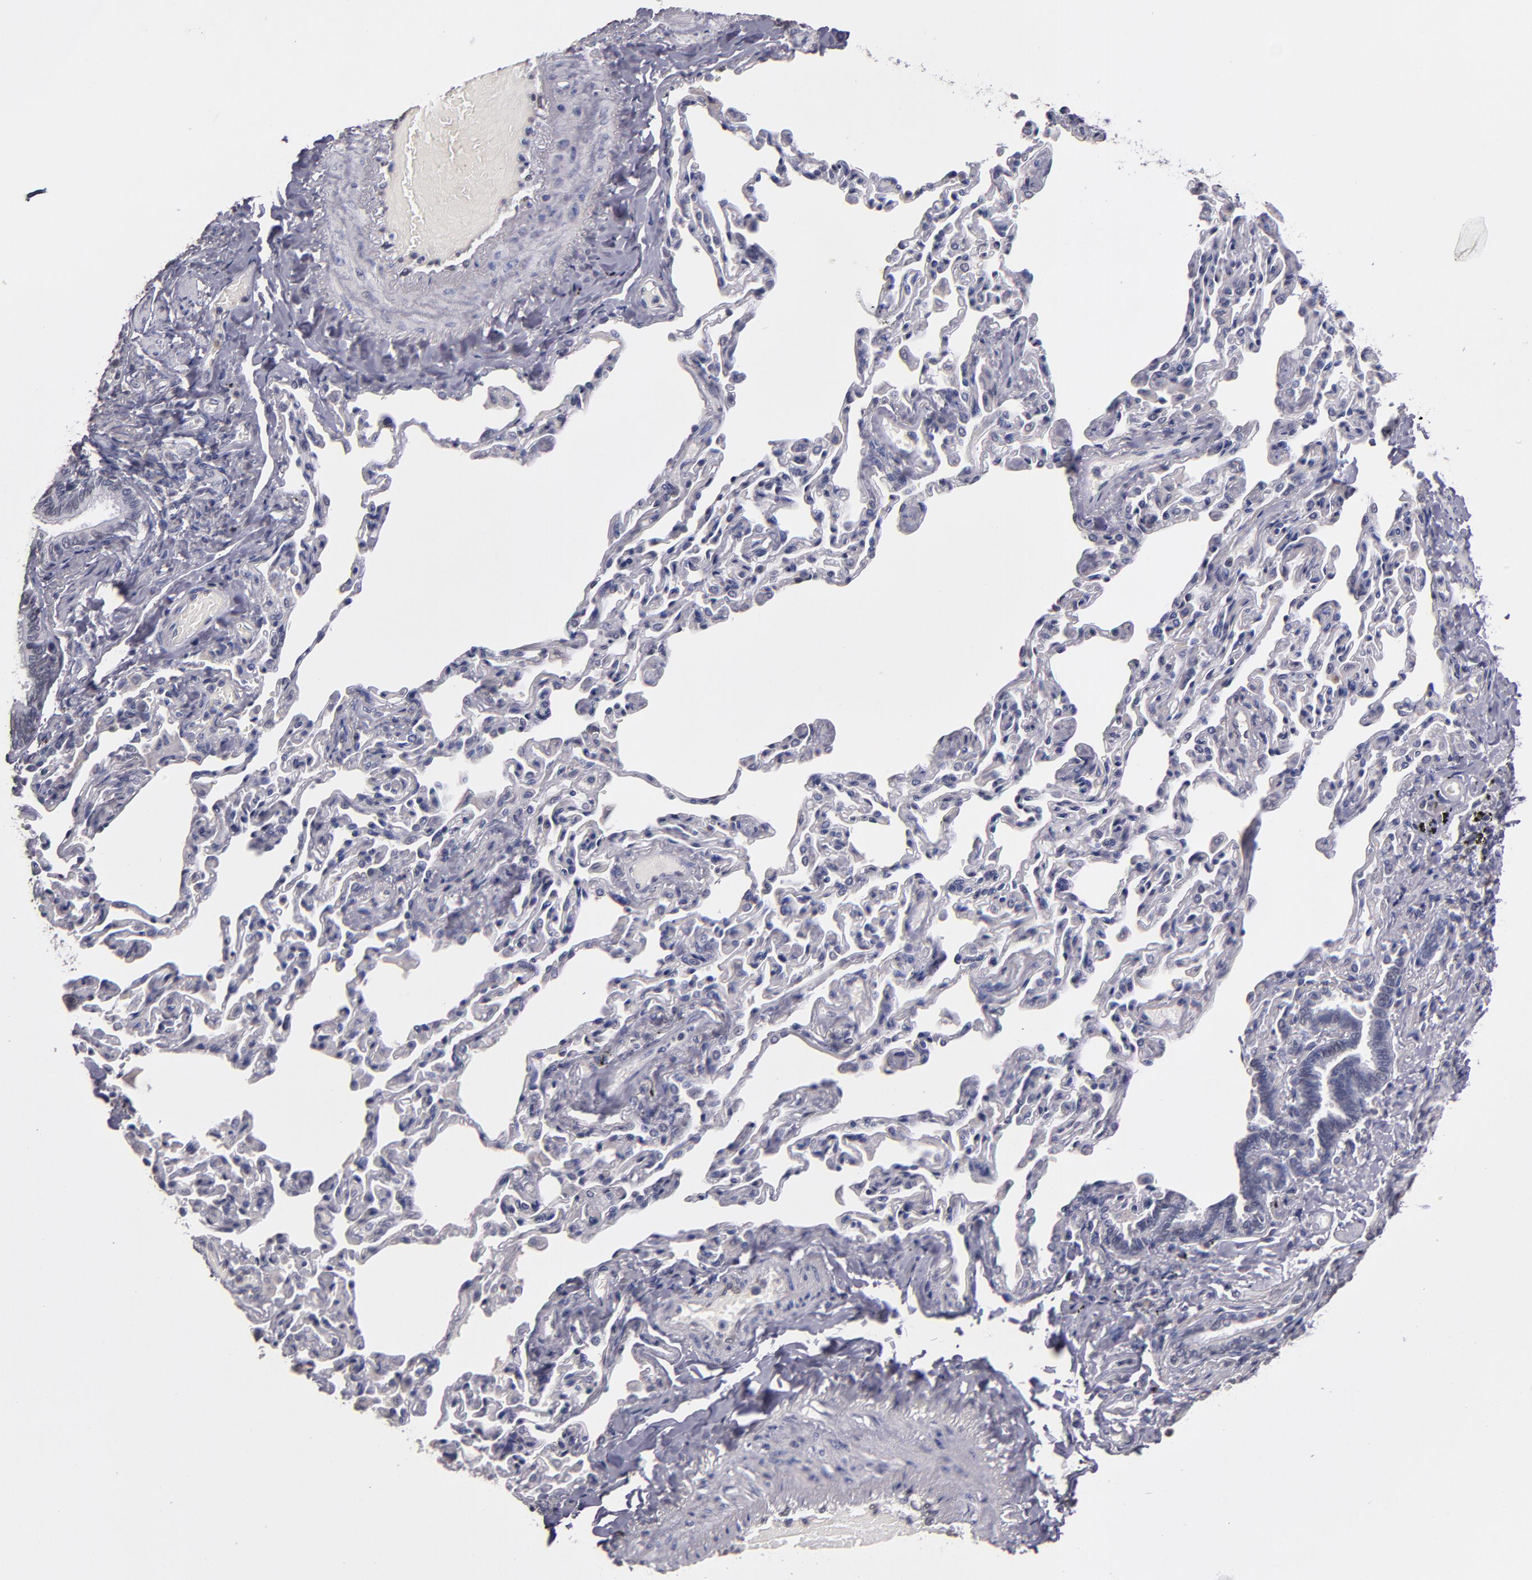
{"staining": {"intensity": "negative", "quantity": "none", "location": "none"}, "tissue": "bronchus", "cell_type": "Respiratory epithelial cells", "image_type": "normal", "snomed": [{"axis": "morphology", "description": "Normal tissue, NOS"}, {"axis": "topography", "description": "Lung"}], "caption": "Immunohistochemistry of unremarkable human bronchus demonstrates no staining in respiratory epithelial cells. (DAB immunohistochemistry, high magnification).", "gene": "SOX10", "patient": {"sex": "male", "age": 64}}